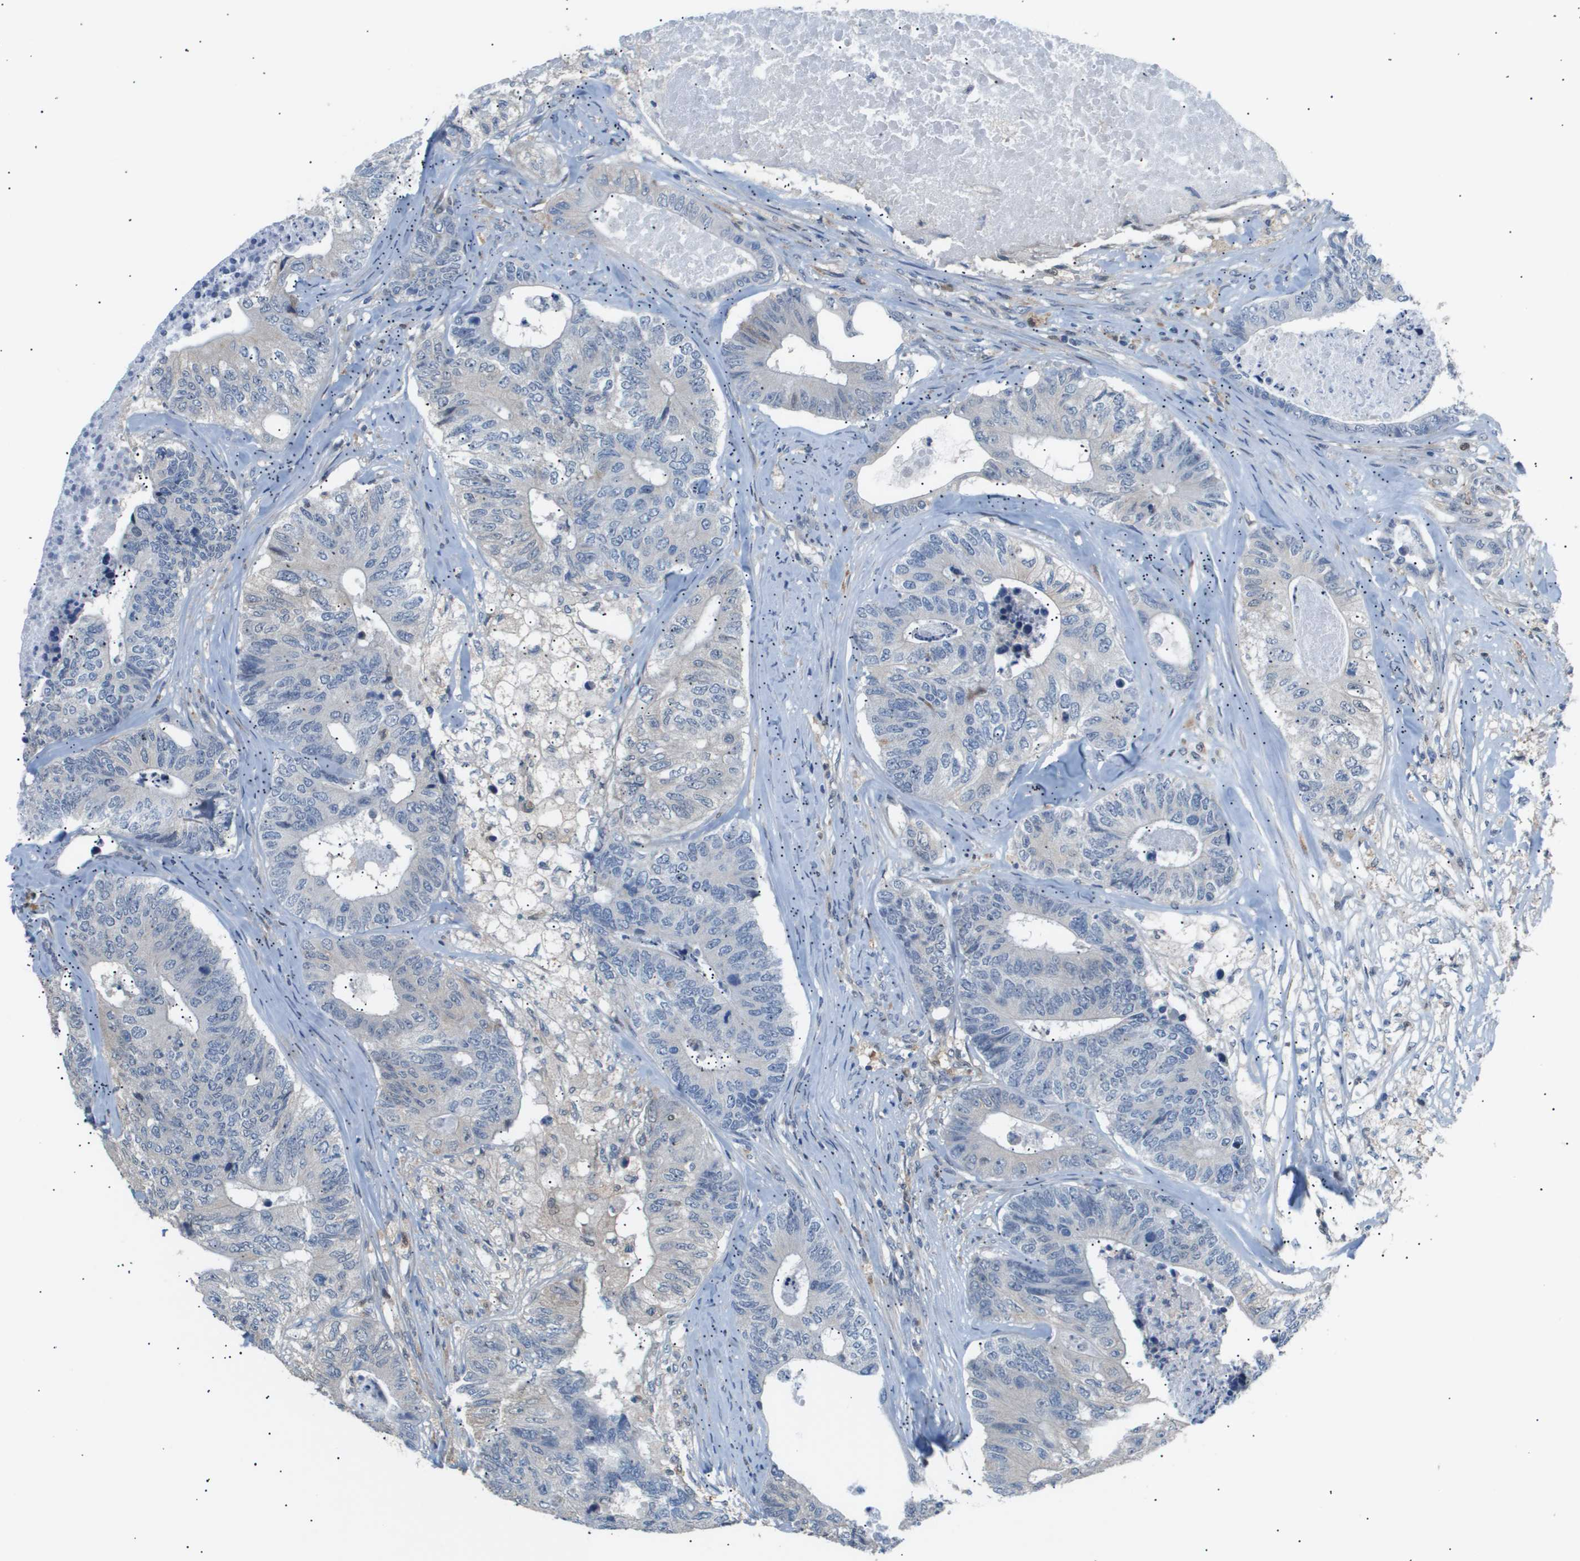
{"staining": {"intensity": "negative", "quantity": "none", "location": "none"}, "tissue": "colorectal cancer", "cell_type": "Tumor cells", "image_type": "cancer", "snomed": [{"axis": "morphology", "description": "Adenocarcinoma, NOS"}, {"axis": "topography", "description": "Colon"}], "caption": "Immunohistochemistry (IHC) histopathology image of neoplastic tissue: human colorectal adenocarcinoma stained with DAB displays no significant protein staining in tumor cells.", "gene": "AKR1A1", "patient": {"sex": "female", "age": 67}}